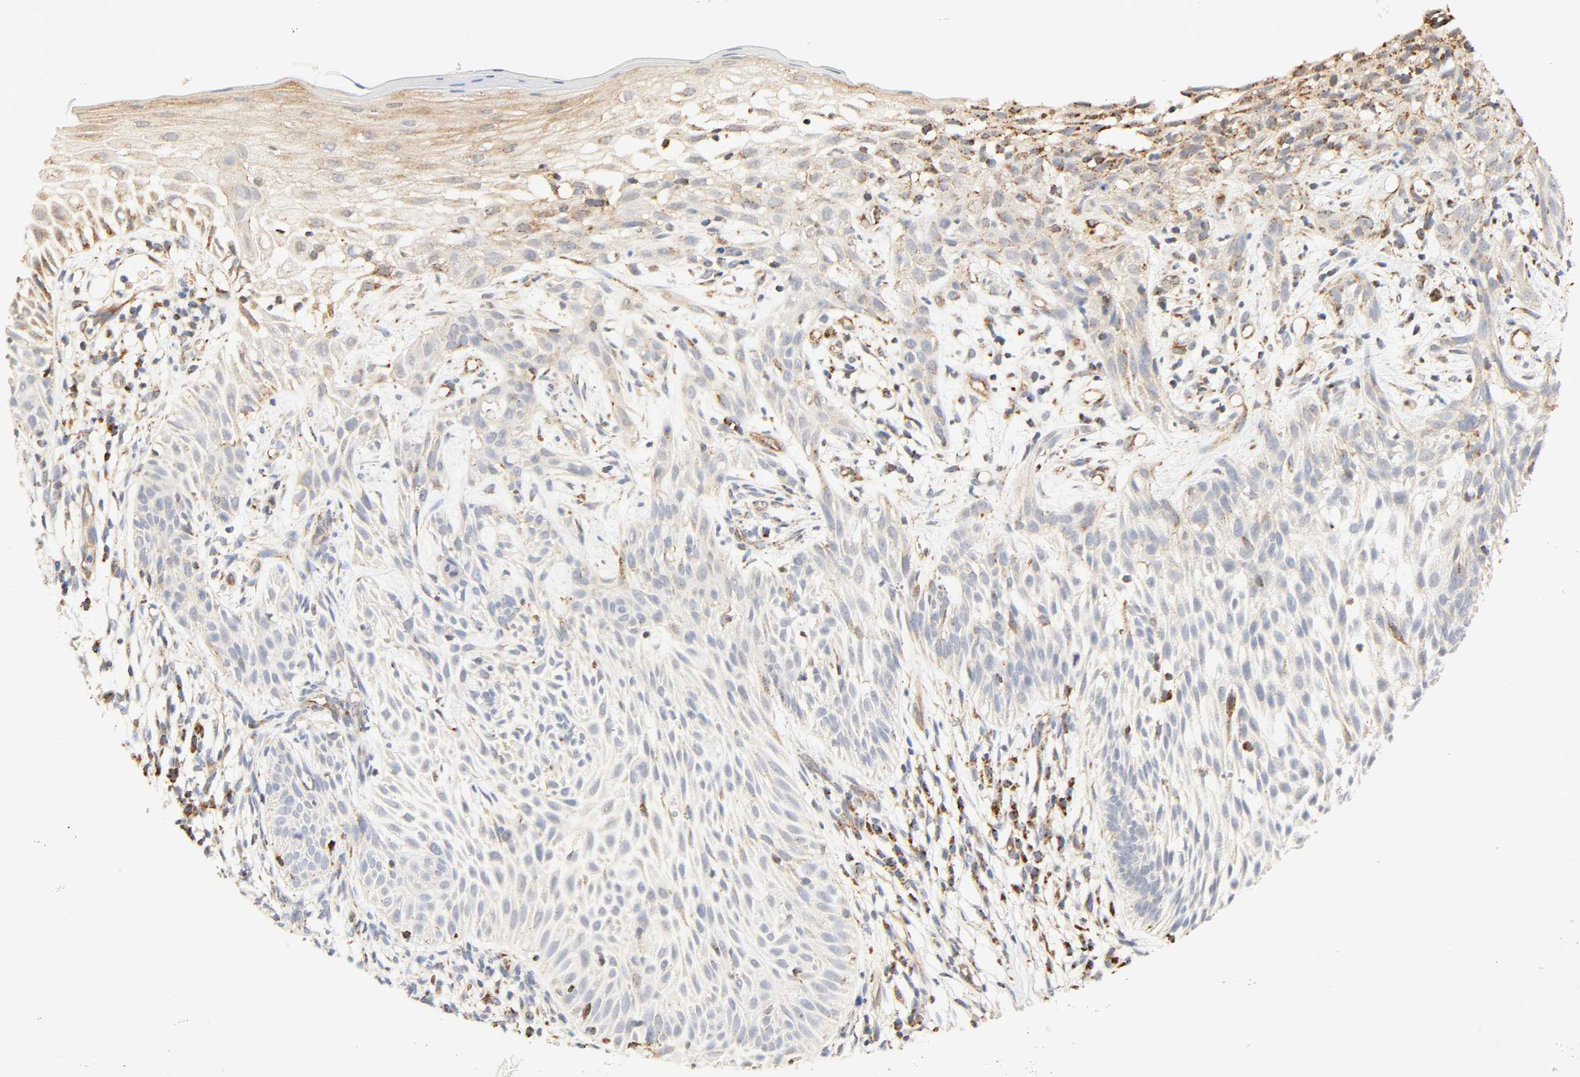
{"staining": {"intensity": "weak", "quantity": "25%-75%", "location": "cytoplasmic/membranous"}, "tissue": "skin cancer", "cell_type": "Tumor cells", "image_type": "cancer", "snomed": [{"axis": "morphology", "description": "Normal tissue, NOS"}, {"axis": "morphology", "description": "Basal cell carcinoma"}, {"axis": "topography", "description": "Skin"}], "caption": "Immunohistochemical staining of skin cancer (basal cell carcinoma) exhibits low levels of weak cytoplasmic/membranous positivity in approximately 25%-75% of tumor cells.", "gene": "ZMAT5", "patient": {"sex": "female", "age": 69}}